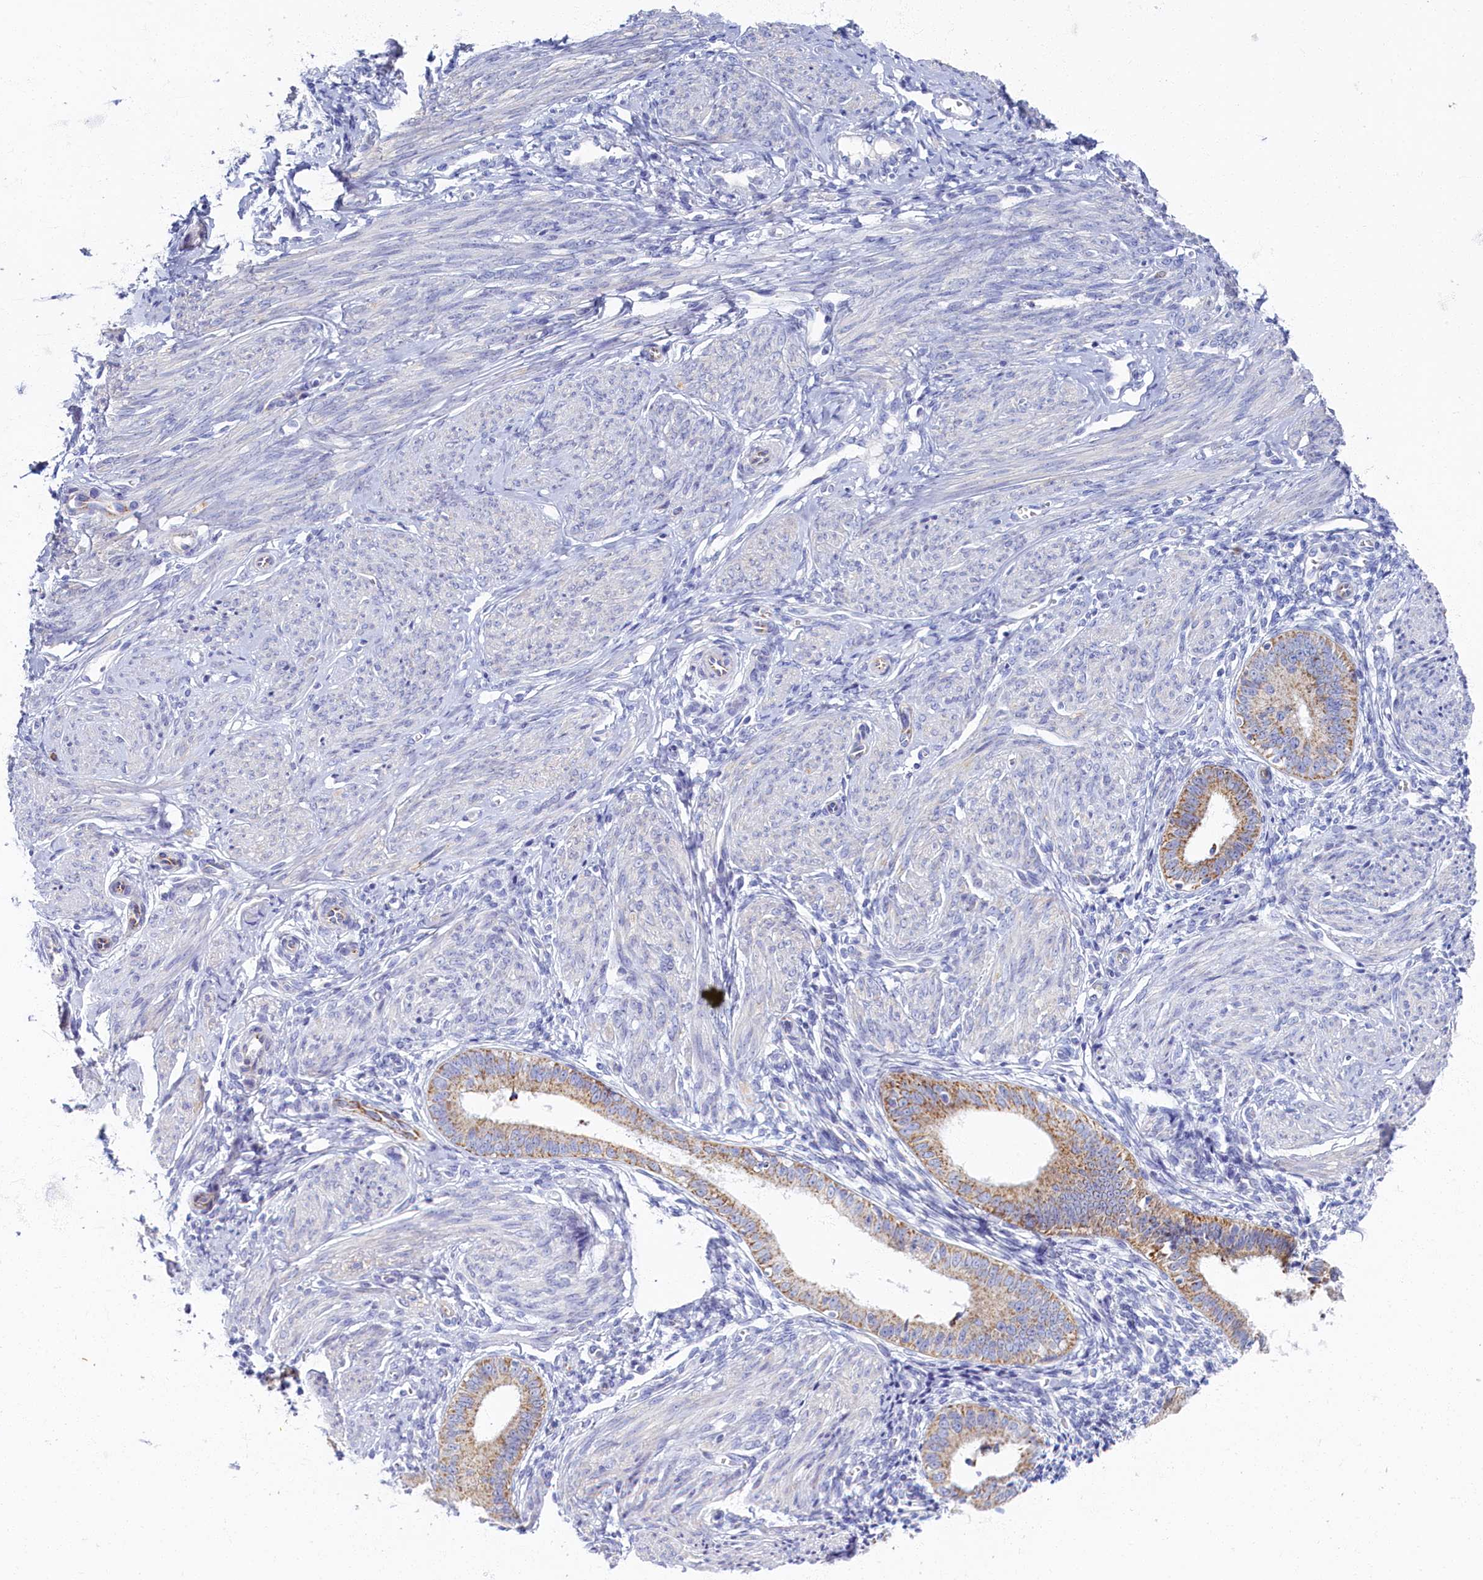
{"staining": {"intensity": "negative", "quantity": "none", "location": "none"}, "tissue": "endometrium", "cell_type": "Cells in endometrial stroma", "image_type": "normal", "snomed": [{"axis": "morphology", "description": "Normal tissue, NOS"}, {"axis": "topography", "description": "Uterus"}, {"axis": "topography", "description": "Endometrium"}], "caption": "This is a image of immunohistochemistry (IHC) staining of unremarkable endometrium, which shows no positivity in cells in endometrial stroma.", "gene": "OCIAD2", "patient": {"sex": "female", "age": 48}}